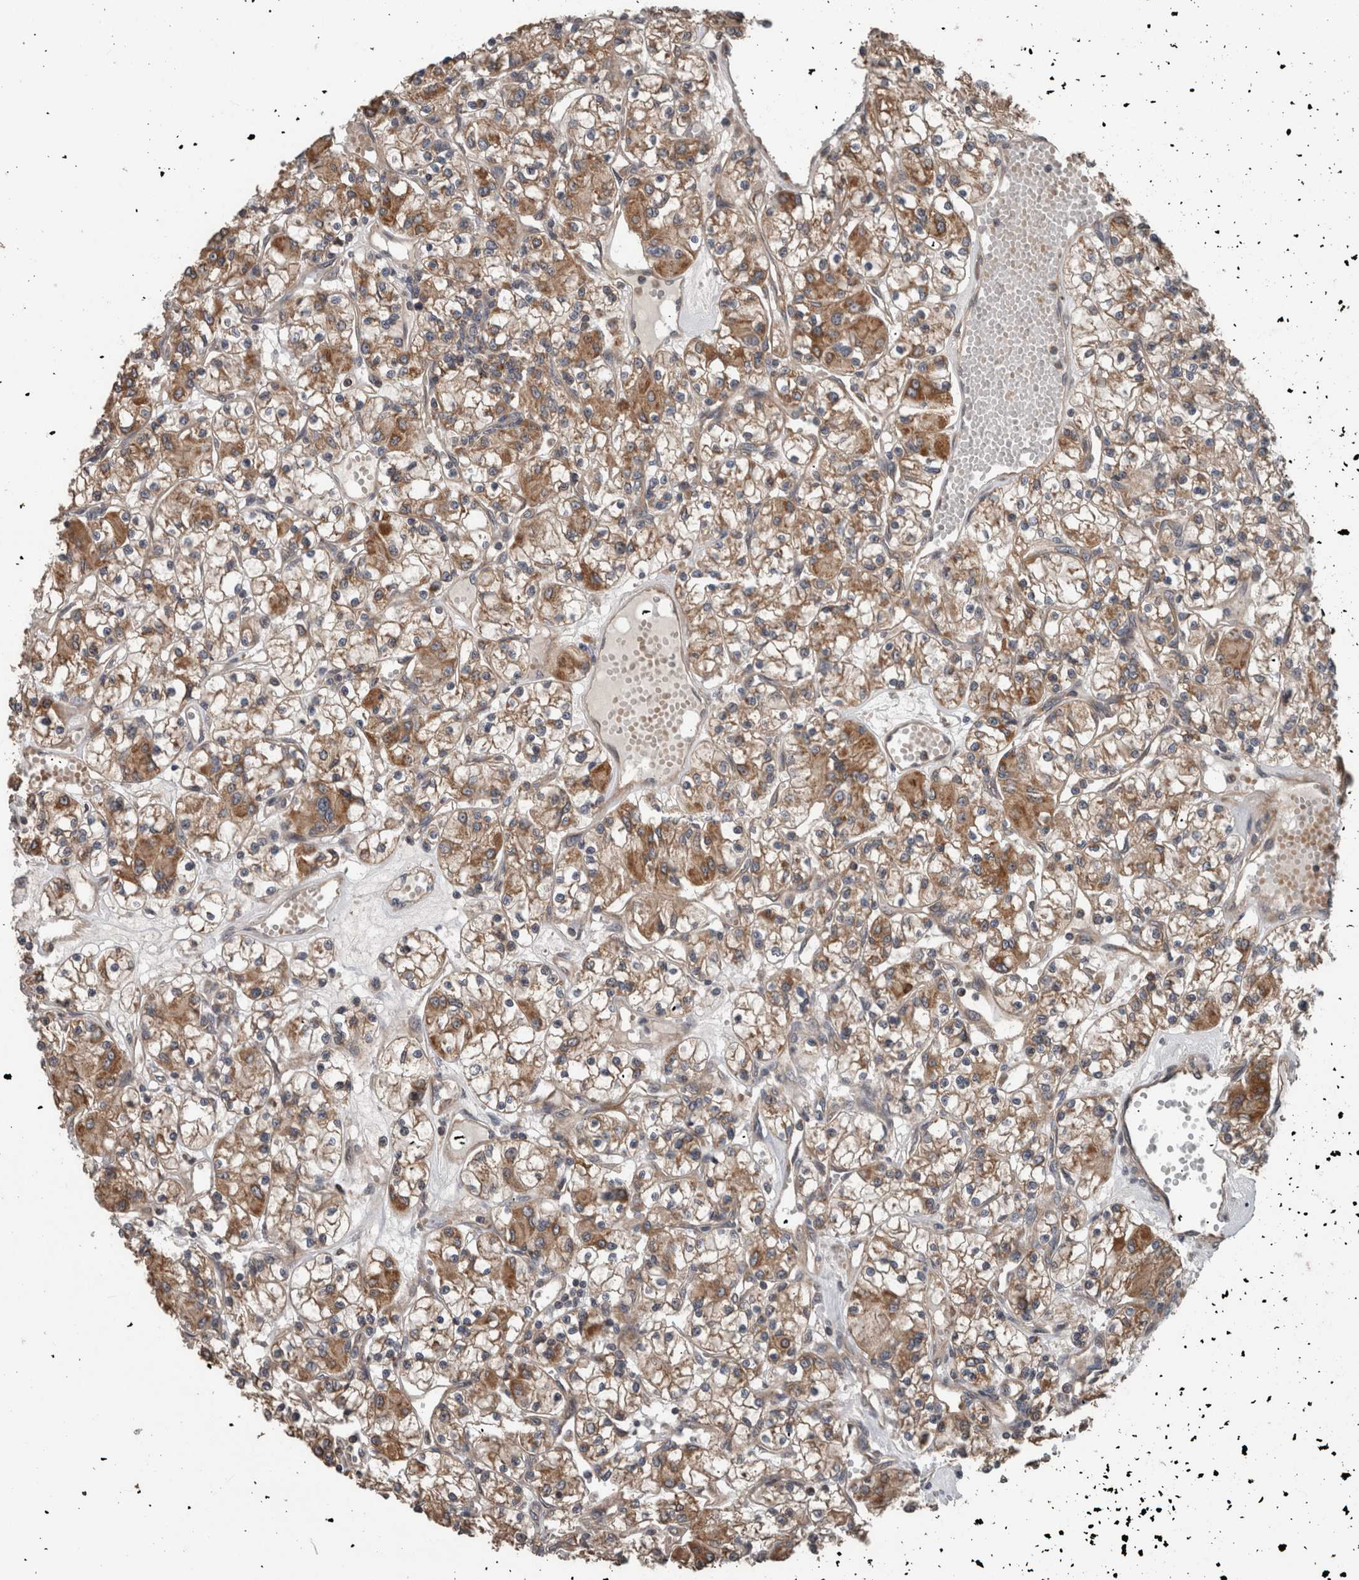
{"staining": {"intensity": "moderate", "quantity": ">75%", "location": "cytoplasmic/membranous"}, "tissue": "renal cancer", "cell_type": "Tumor cells", "image_type": "cancer", "snomed": [{"axis": "morphology", "description": "Adenocarcinoma, NOS"}, {"axis": "topography", "description": "Kidney"}], "caption": "Immunohistochemistry (IHC) (DAB) staining of adenocarcinoma (renal) demonstrates moderate cytoplasmic/membranous protein expression in about >75% of tumor cells.", "gene": "RIOK3", "patient": {"sex": "female", "age": 59}}